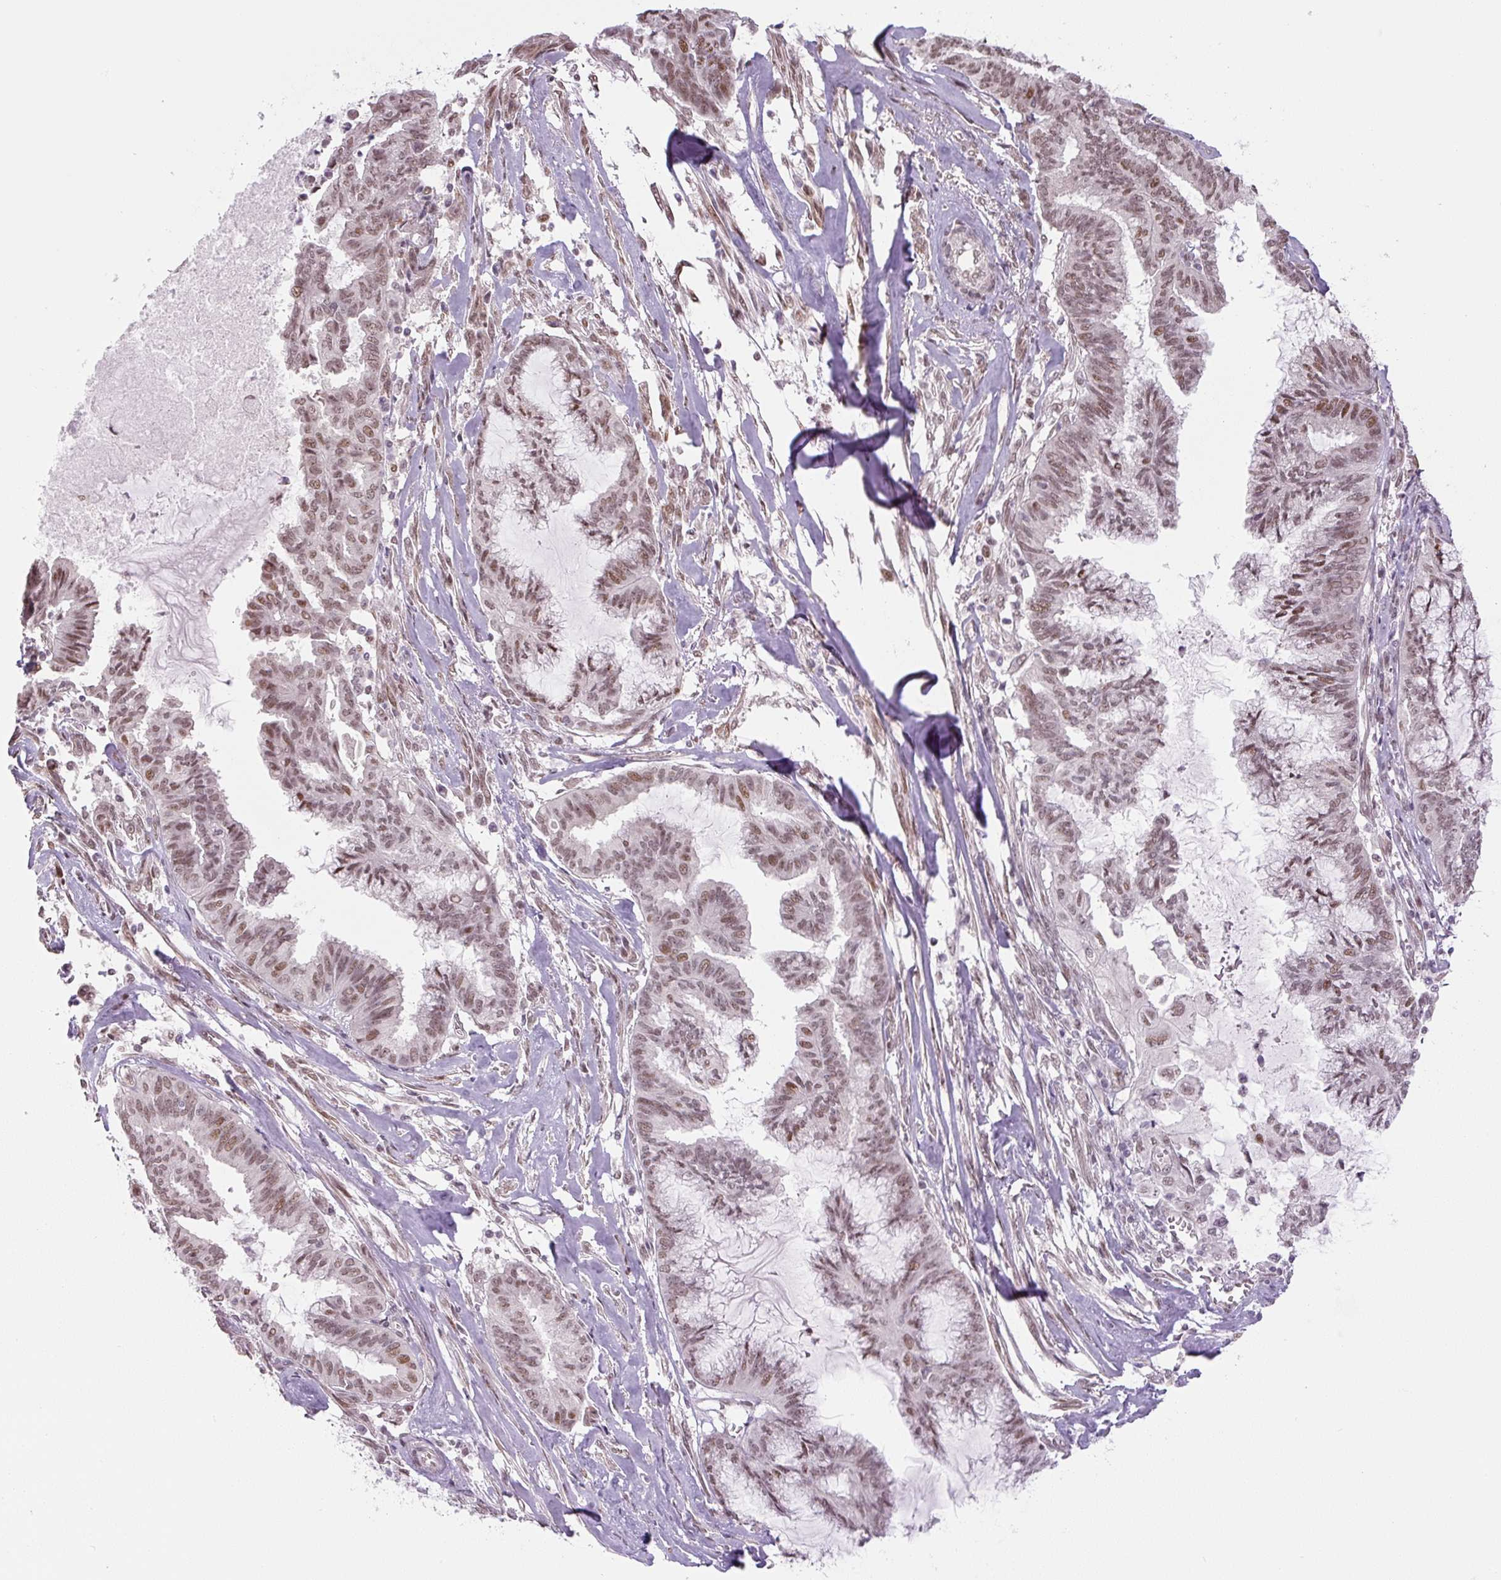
{"staining": {"intensity": "moderate", "quantity": ">75%", "location": "nuclear"}, "tissue": "endometrial cancer", "cell_type": "Tumor cells", "image_type": "cancer", "snomed": [{"axis": "morphology", "description": "Adenocarcinoma, NOS"}, {"axis": "topography", "description": "Endometrium"}], "caption": "The photomicrograph exhibits immunohistochemical staining of adenocarcinoma (endometrial). There is moderate nuclear staining is seen in approximately >75% of tumor cells.", "gene": "TCFL5", "patient": {"sex": "female", "age": 86}}